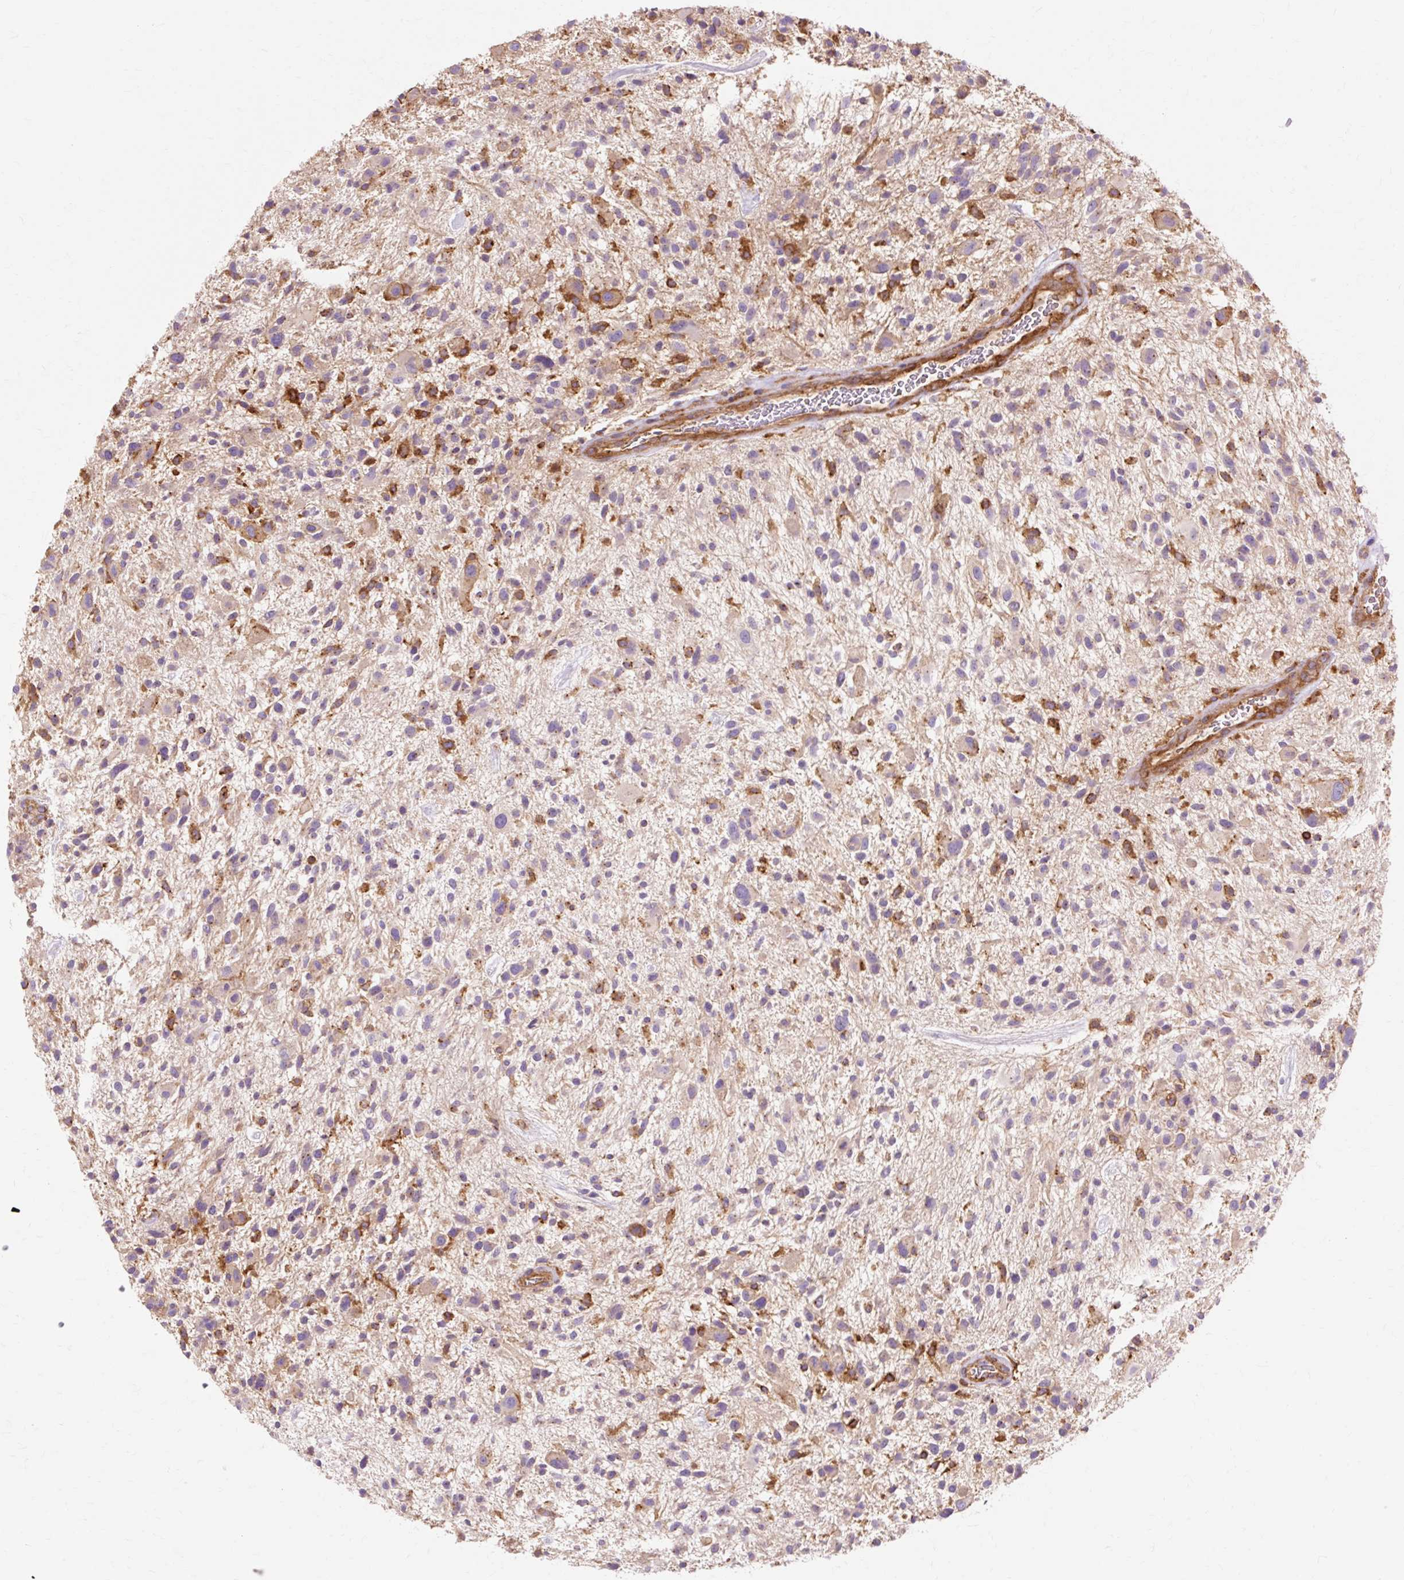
{"staining": {"intensity": "moderate", "quantity": "<25%", "location": "cytoplasmic/membranous"}, "tissue": "glioma", "cell_type": "Tumor cells", "image_type": "cancer", "snomed": [{"axis": "morphology", "description": "Glioma, malignant, High grade"}, {"axis": "topography", "description": "Brain"}], "caption": "Human glioma stained with a protein marker exhibits moderate staining in tumor cells.", "gene": "TBC1D2B", "patient": {"sex": "male", "age": 47}}